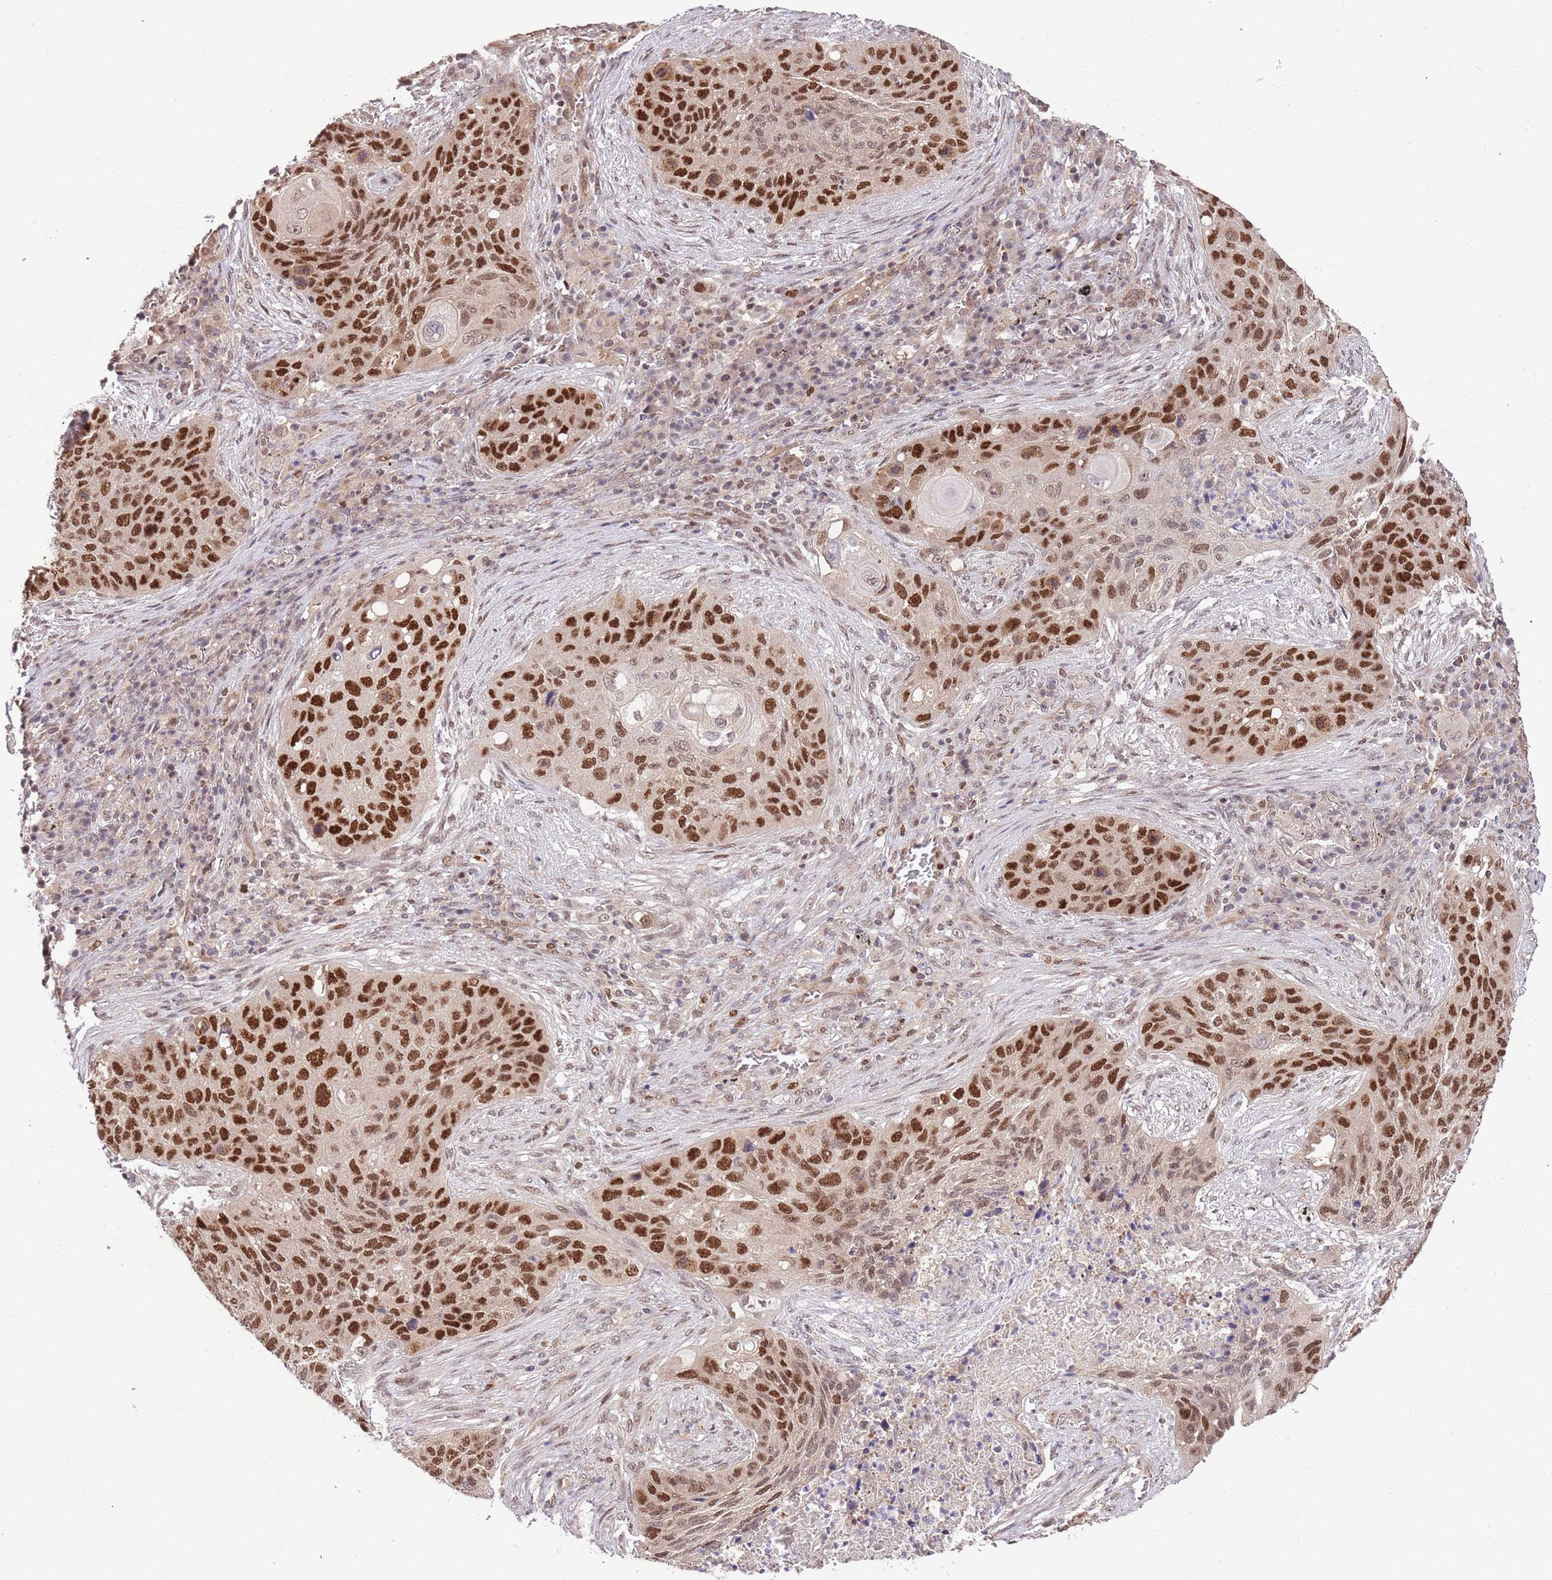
{"staining": {"intensity": "strong", "quantity": ">75%", "location": "nuclear"}, "tissue": "lung cancer", "cell_type": "Tumor cells", "image_type": "cancer", "snomed": [{"axis": "morphology", "description": "Squamous cell carcinoma, NOS"}, {"axis": "topography", "description": "Lung"}], "caption": "Immunohistochemistry staining of squamous cell carcinoma (lung), which demonstrates high levels of strong nuclear positivity in approximately >75% of tumor cells indicating strong nuclear protein expression. The staining was performed using DAB (brown) for protein detection and nuclei were counterstained in hematoxylin (blue).", "gene": "RIF1", "patient": {"sex": "female", "age": 63}}